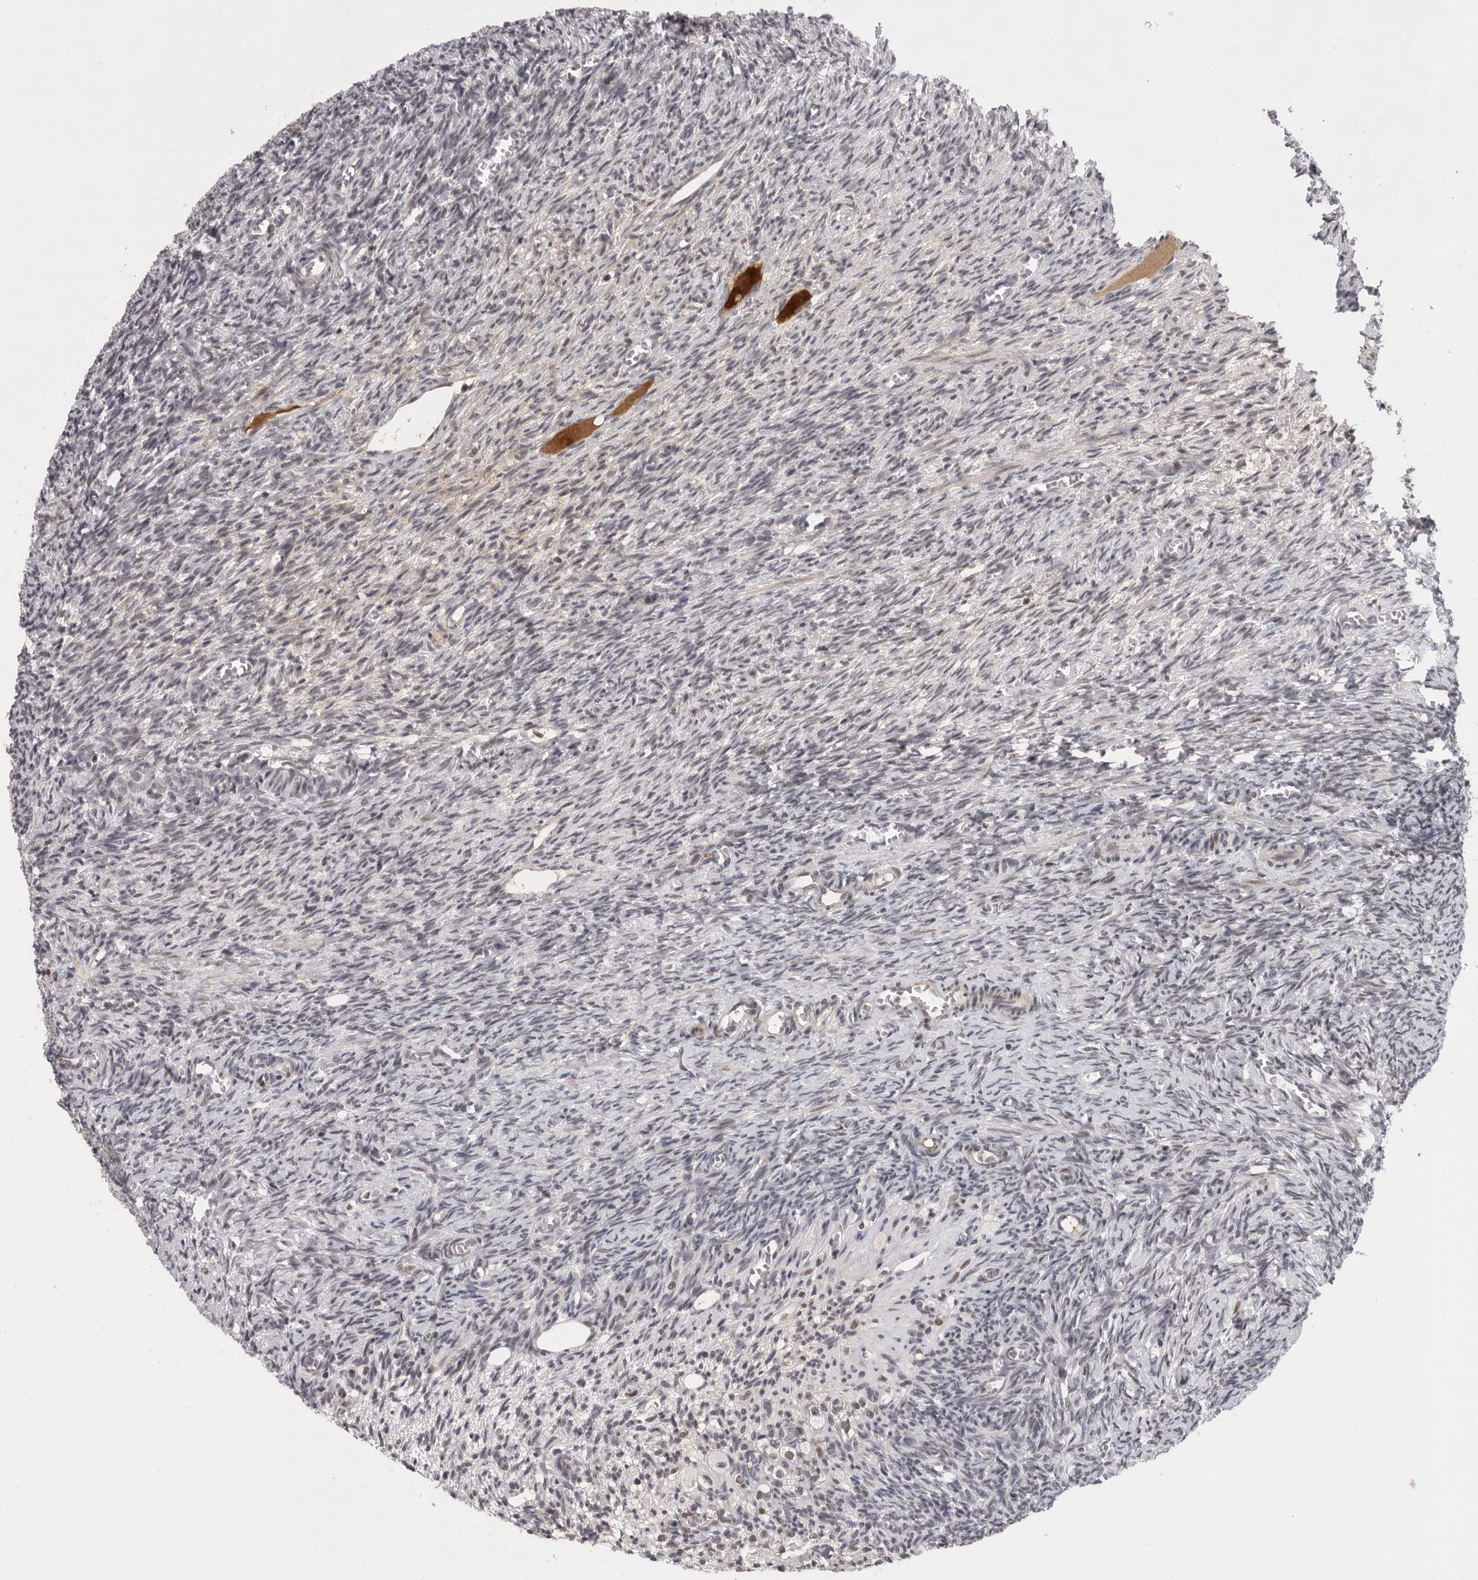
{"staining": {"intensity": "negative", "quantity": "none", "location": "none"}, "tissue": "ovary", "cell_type": "Ovarian stroma cells", "image_type": "normal", "snomed": [{"axis": "morphology", "description": "Normal tissue, NOS"}, {"axis": "topography", "description": "Ovary"}], "caption": "Immunohistochemistry (IHC) image of benign ovary stained for a protein (brown), which shows no positivity in ovarian stroma cells.", "gene": "POU5F1", "patient": {"sex": "female", "age": 27}}